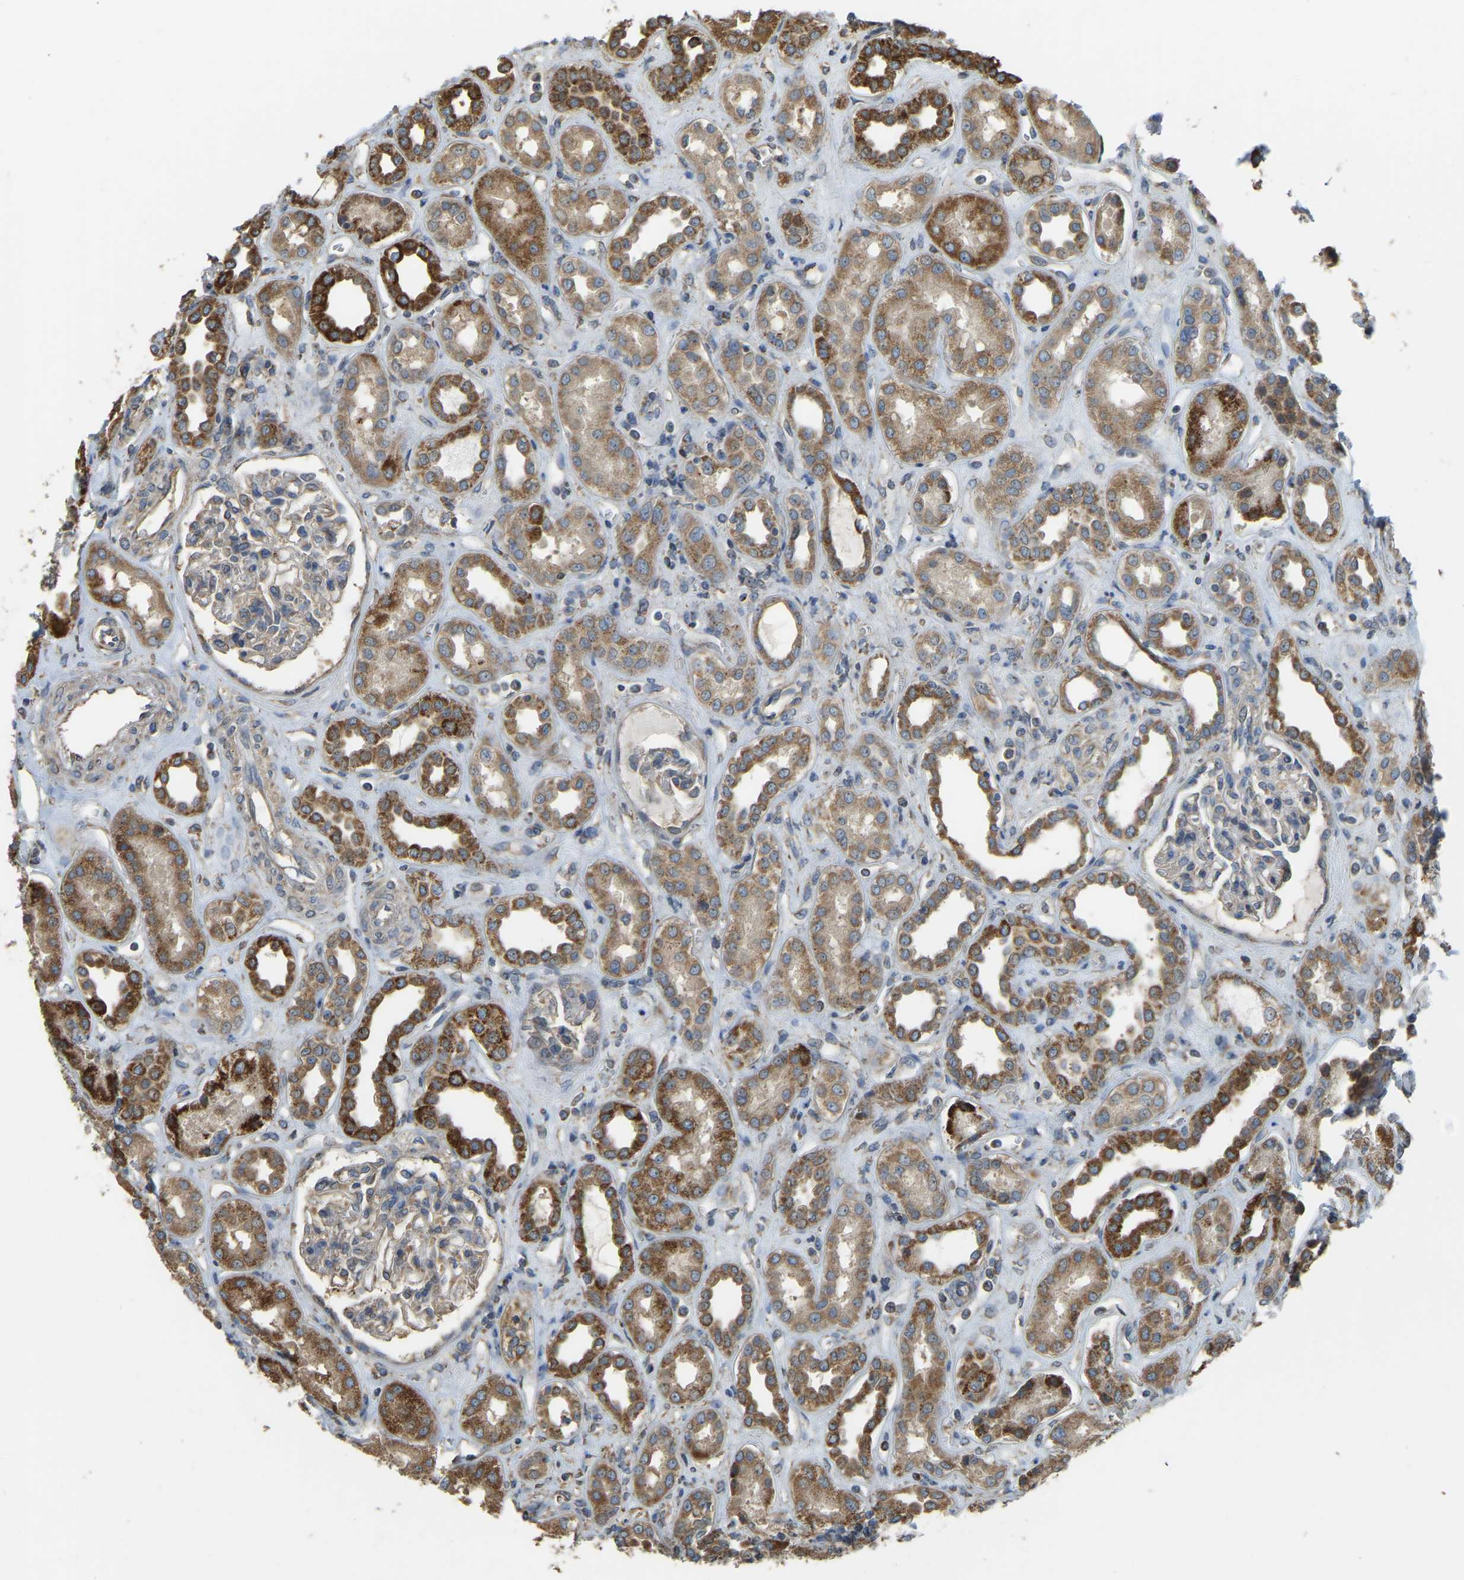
{"staining": {"intensity": "moderate", "quantity": "<25%", "location": "cytoplasmic/membranous"}, "tissue": "kidney", "cell_type": "Cells in glomeruli", "image_type": "normal", "snomed": [{"axis": "morphology", "description": "Normal tissue, NOS"}, {"axis": "topography", "description": "Kidney"}], "caption": "Moderate cytoplasmic/membranous protein positivity is seen in about <25% of cells in glomeruli in kidney.", "gene": "PSMD7", "patient": {"sex": "male", "age": 59}}